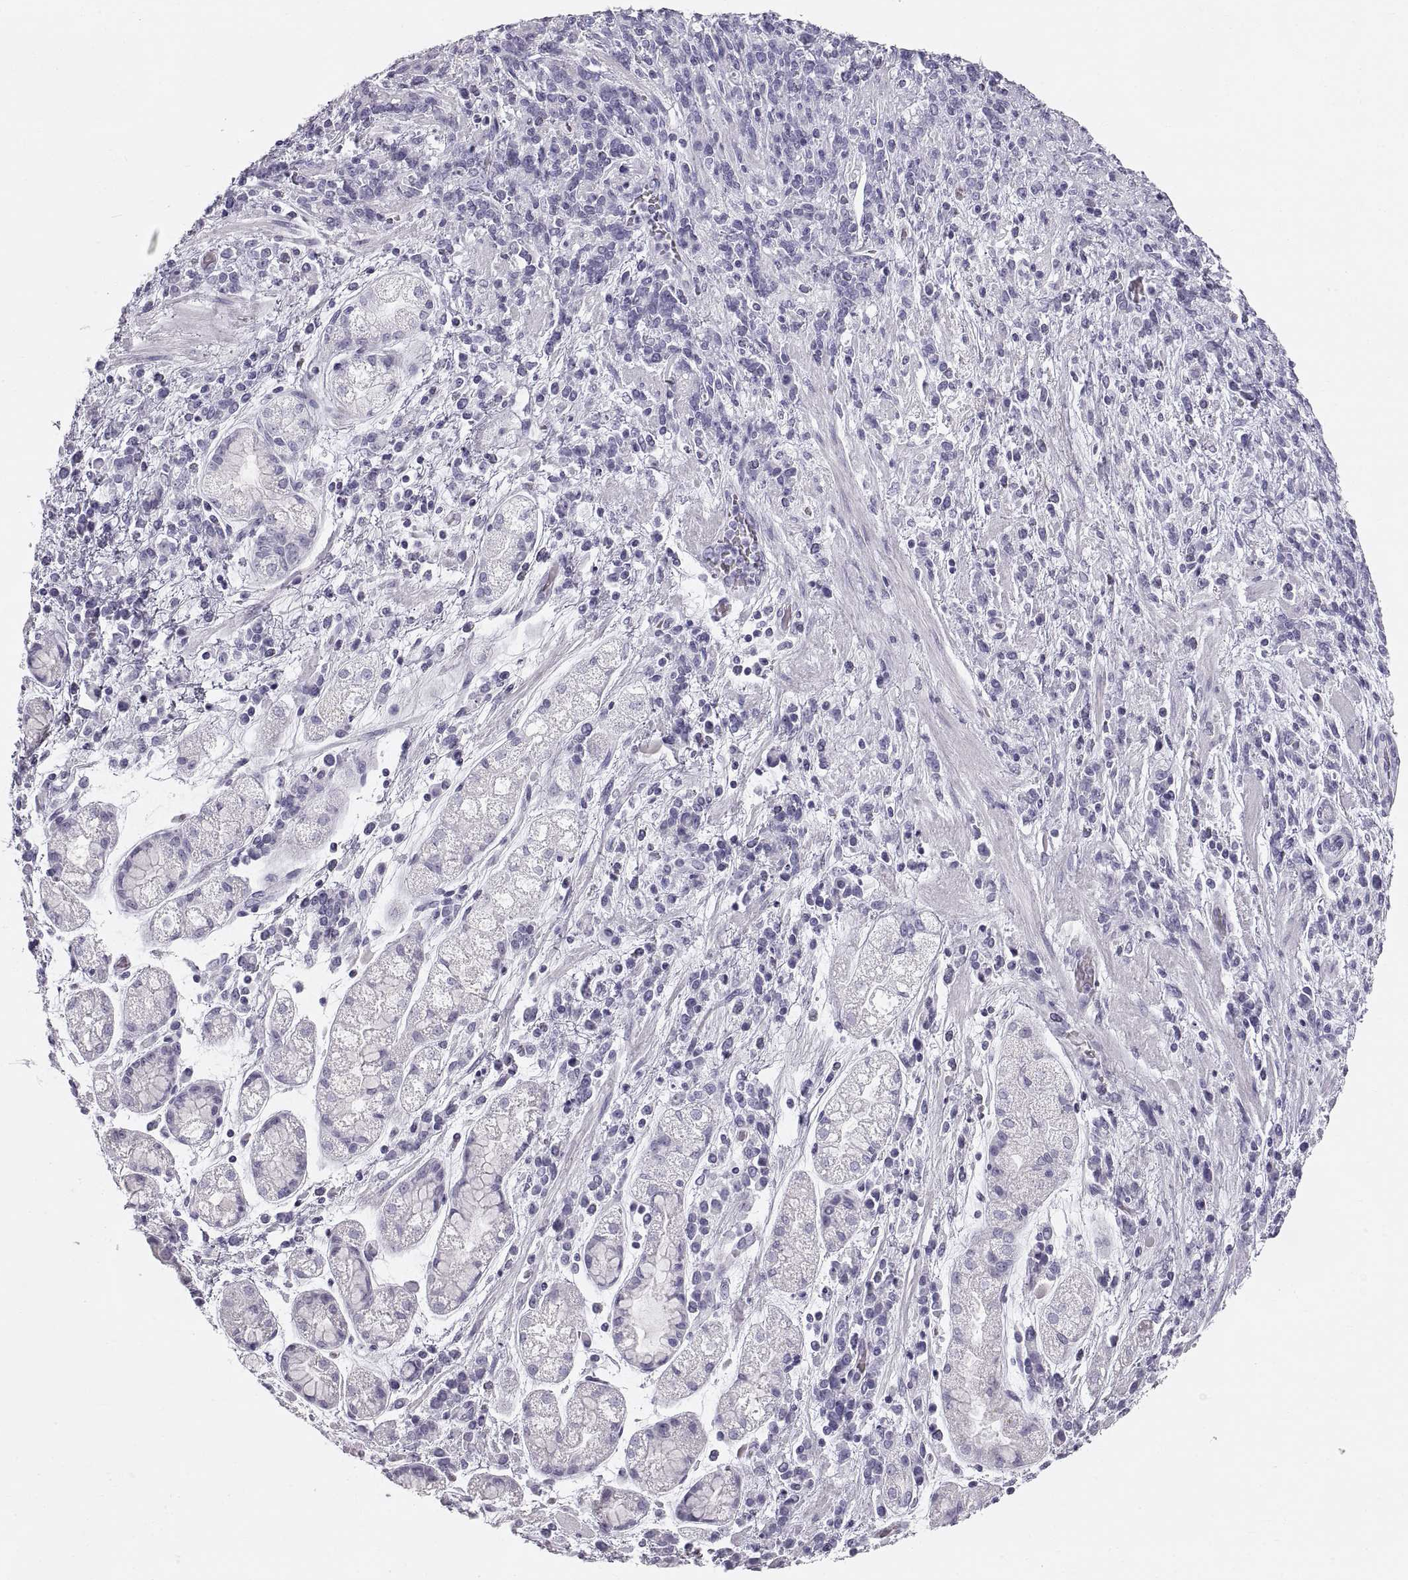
{"staining": {"intensity": "negative", "quantity": "none", "location": "none"}, "tissue": "stomach cancer", "cell_type": "Tumor cells", "image_type": "cancer", "snomed": [{"axis": "morphology", "description": "Adenocarcinoma, NOS"}, {"axis": "topography", "description": "Stomach"}], "caption": "Adenocarcinoma (stomach) was stained to show a protein in brown. There is no significant positivity in tumor cells. The staining was performed using DAB (3,3'-diaminobenzidine) to visualize the protein expression in brown, while the nuclei were stained in blue with hematoxylin (Magnification: 20x).", "gene": "CRYAA", "patient": {"sex": "female", "age": 57}}